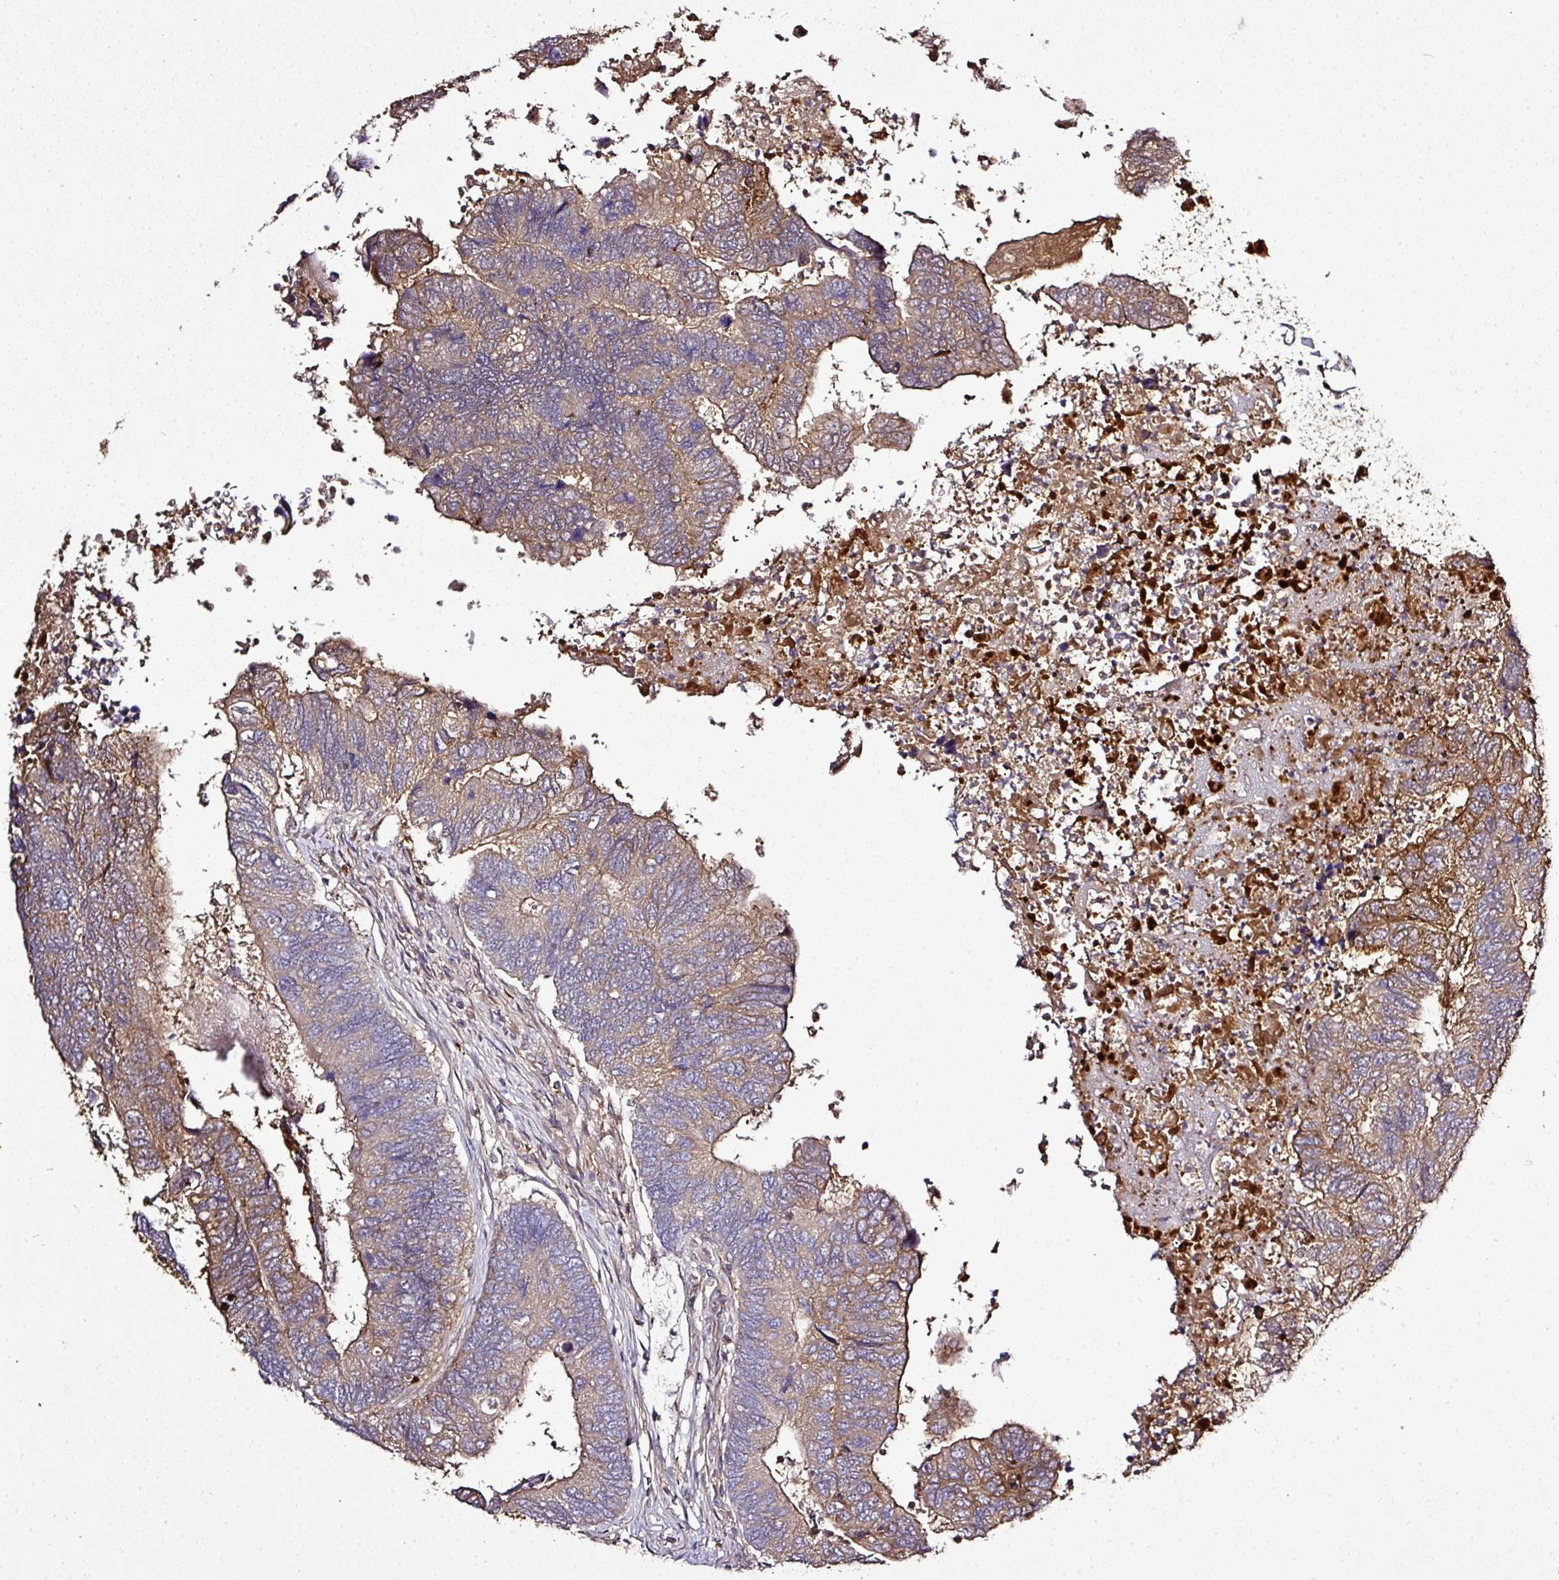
{"staining": {"intensity": "moderate", "quantity": "25%-75%", "location": "cytoplasmic/membranous"}, "tissue": "colorectal cancer", "cell_type": "Tumor cells", "image_type": "cancer", "snomed": [{"axis": "morphology", "description": "Adenocarcinoma, NOS"}, {"axis": "topography", "description": "Colon"}], "caption": "Protein positivity by IHC reveals moderate cytoplasmic/membranous expression in approximately 25%-75% of tumor cells in adenocarcinoma (colorectal).", "gene": "TMEM107", "patient": {"sex": "female", "age": 67}}